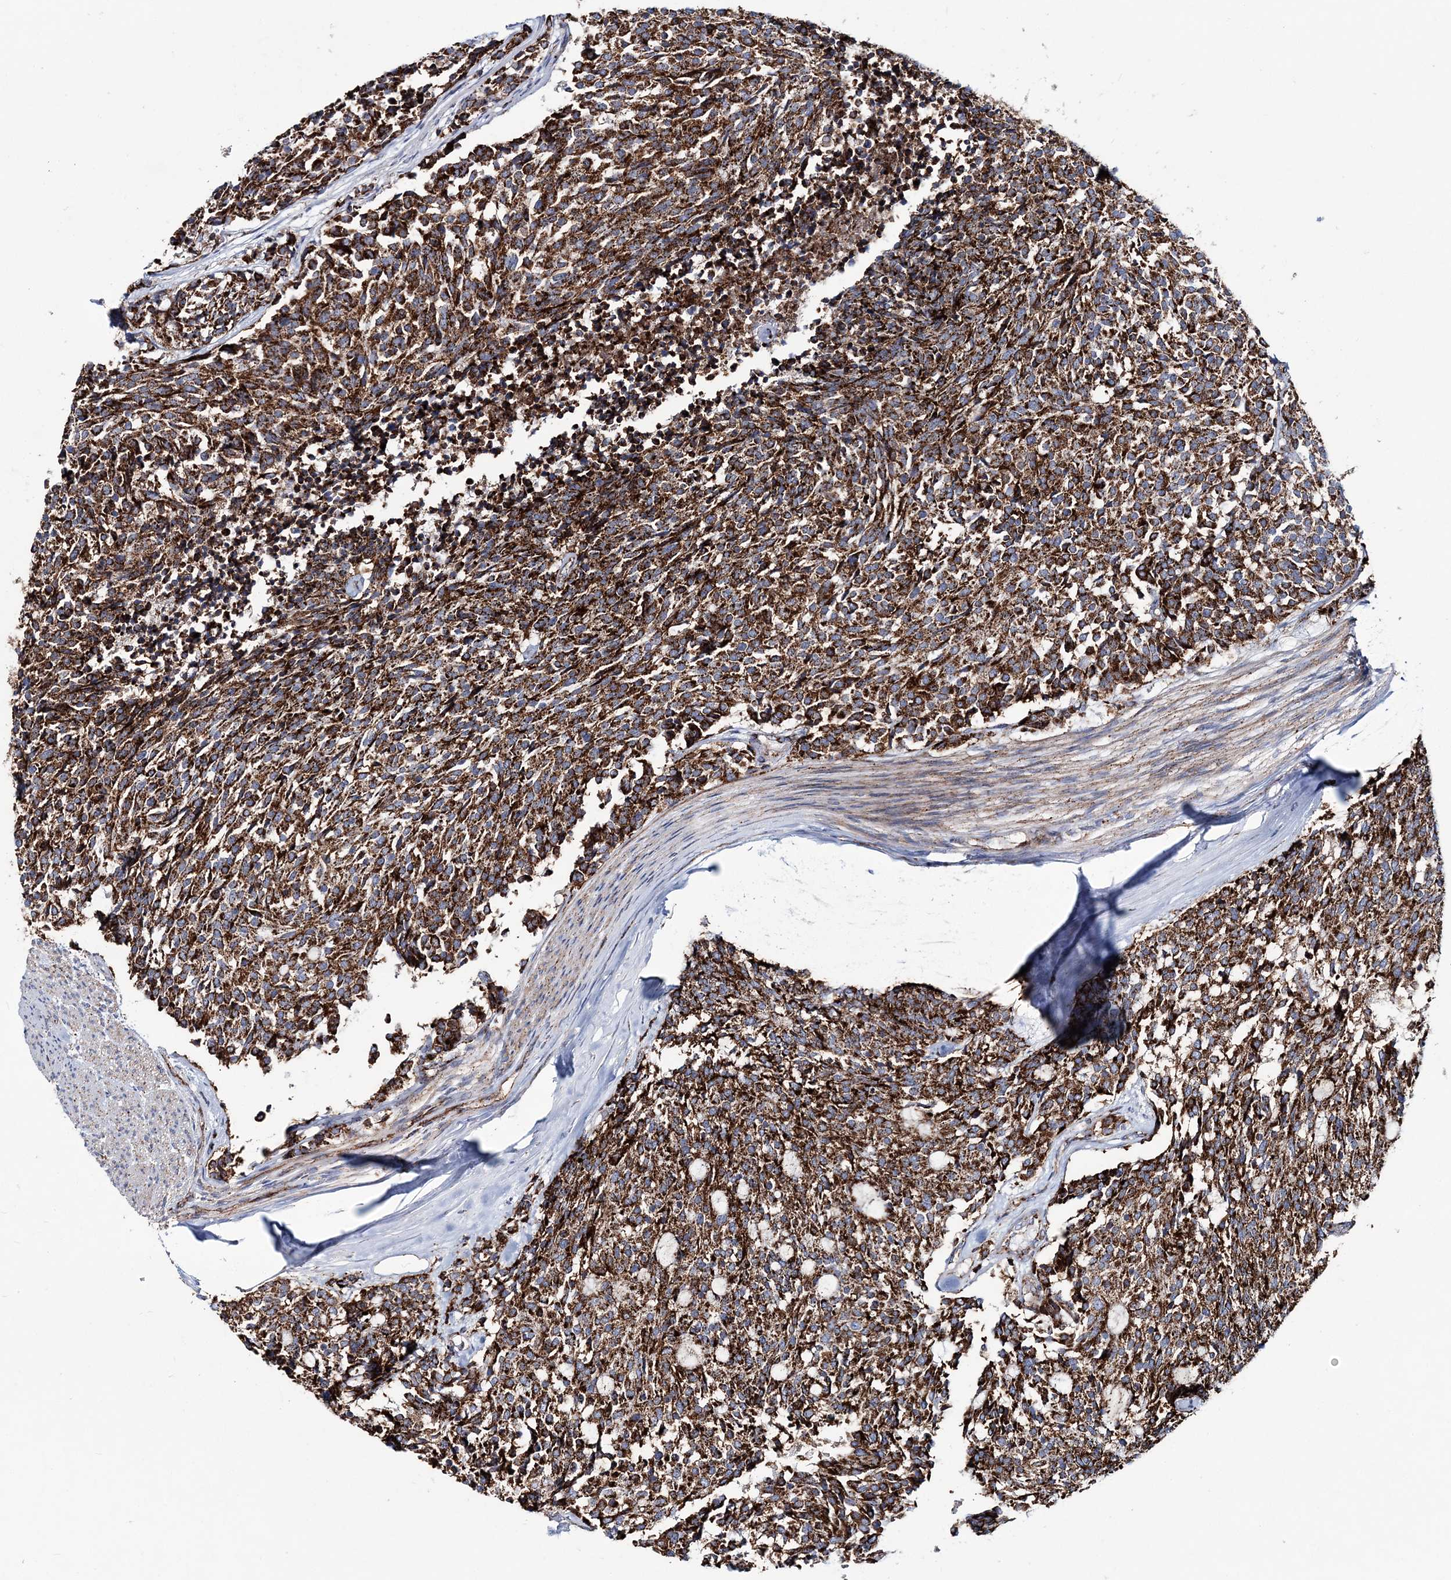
{"staining": {"intensity": "strong", "quantity": ">75%", "location": "cytoplasmic/membranous"}, "tissue": "carcinoid", "cell_type": "Tumor cells", "image_type": "cancer", "snomed": [{"axis": "morphology", "description": "Carcinoid, malignant, NOS"}, {"axis": "topography", "description": "Pancreas"}], "caption": "A high-resolution micrograph shows immunohistochemistry staining of carcinoid, which demonstrates strong cytoplasmic/membranous expression in approximately >75% of tumor cells.", "gene": "ARHGAP6", "patient": {"sex": "female", "age": 54}}